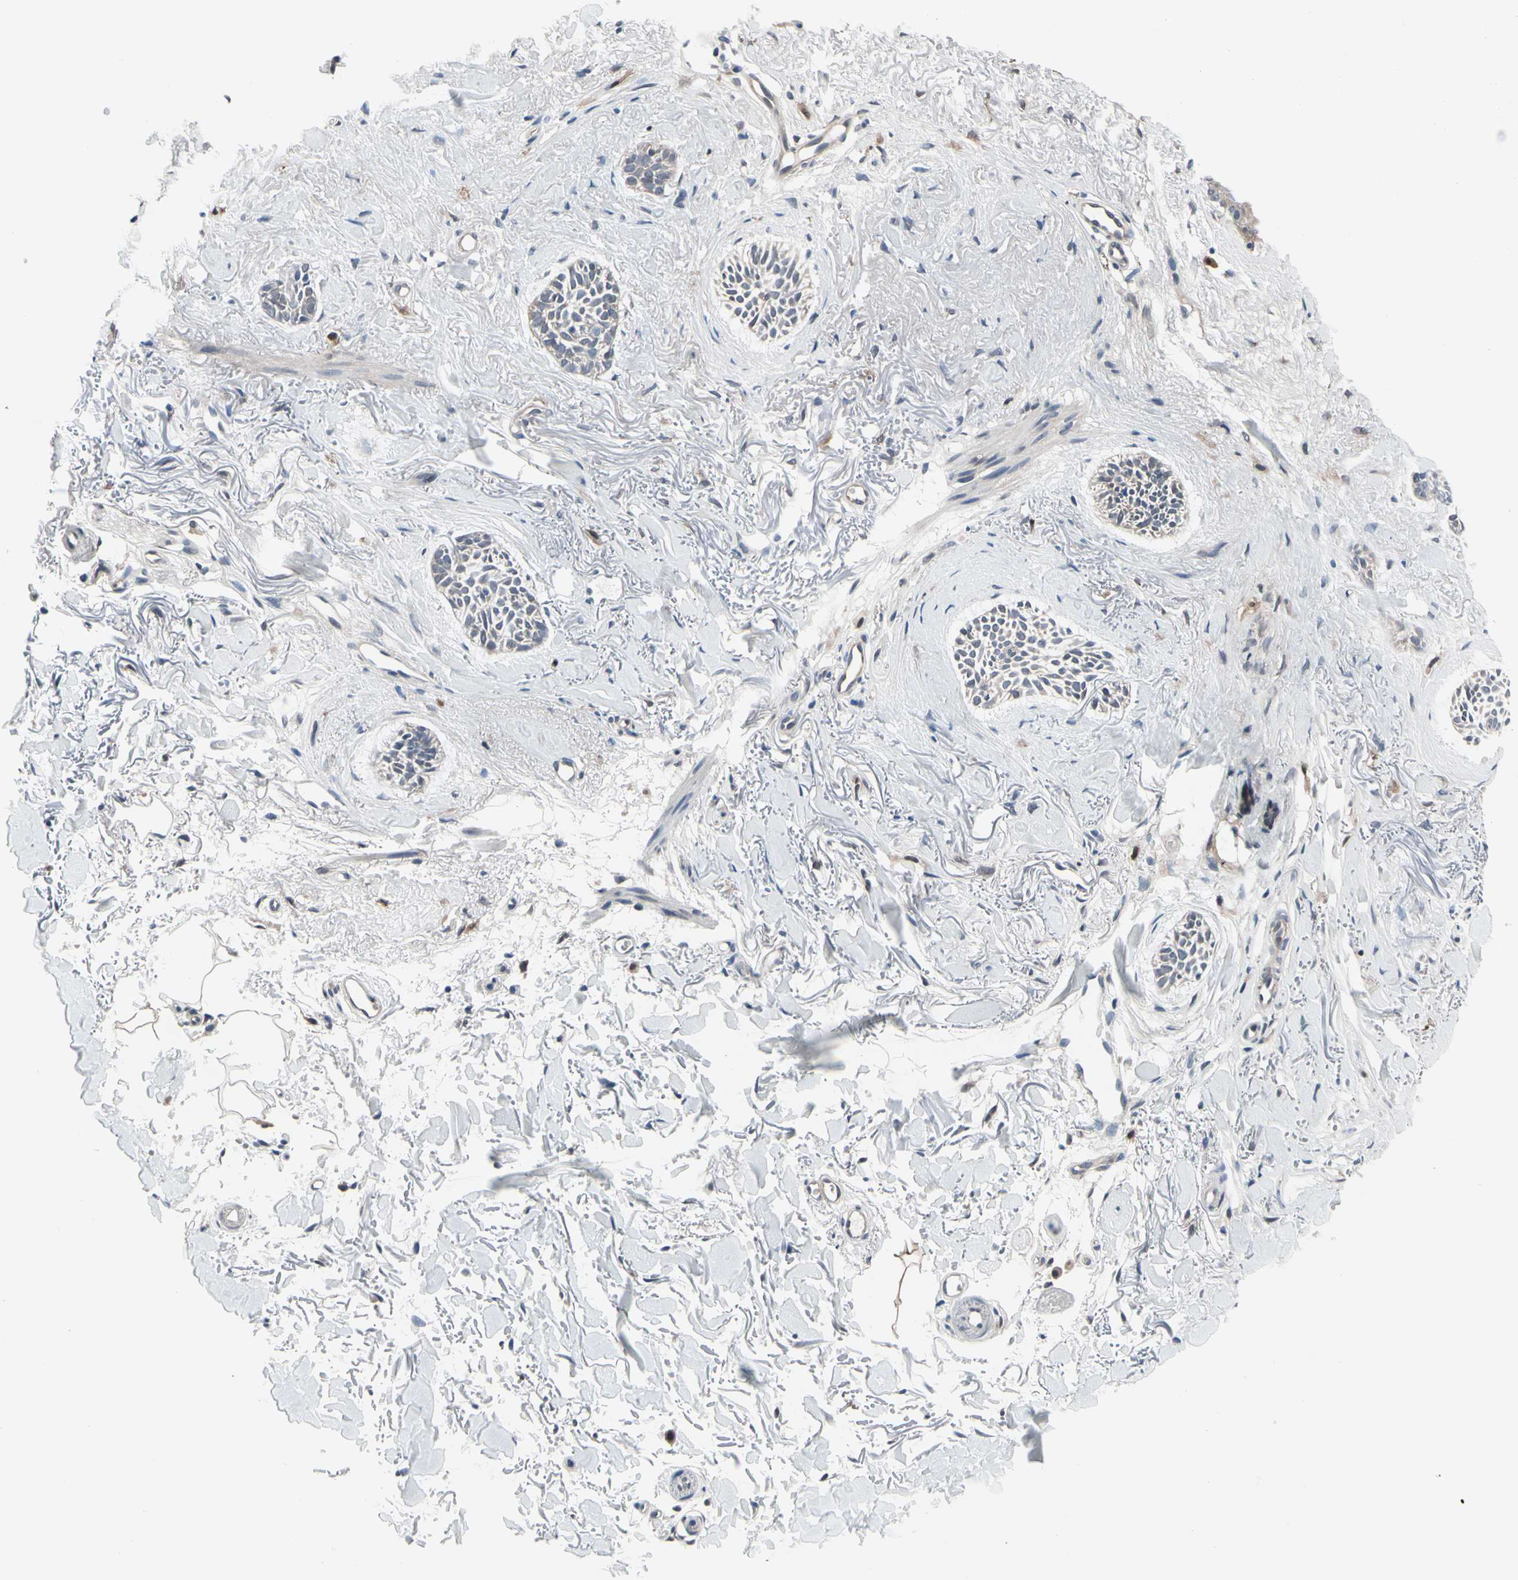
{"staining": {"intensity": "weak", "quantity": "25%-75%", "location": "nuclear"}, "tissue": "skin cancer", "cell_type": "Tumor cells", "image_type": "cancer", "snomed": [{"axis": "morphology", "description": "Normal tissue, NOS"}, {"axis": "morphology", "description": "Basal cell carcinoma"}, {"axis": "topography", "description": "Skin"}], "caption": "The photomicrograph exhibits a brown stain indicating the presence of a protein in the nuclear of tumor cells in skin cancer. Using DAB (3,3'-diaminobenzidine) (brown) and hematoxylin (blue) stains, captured at high magnification using brightfield microscopy.", "gene": "PRDX6", "patient": {"sex": "female", "age": 84}}